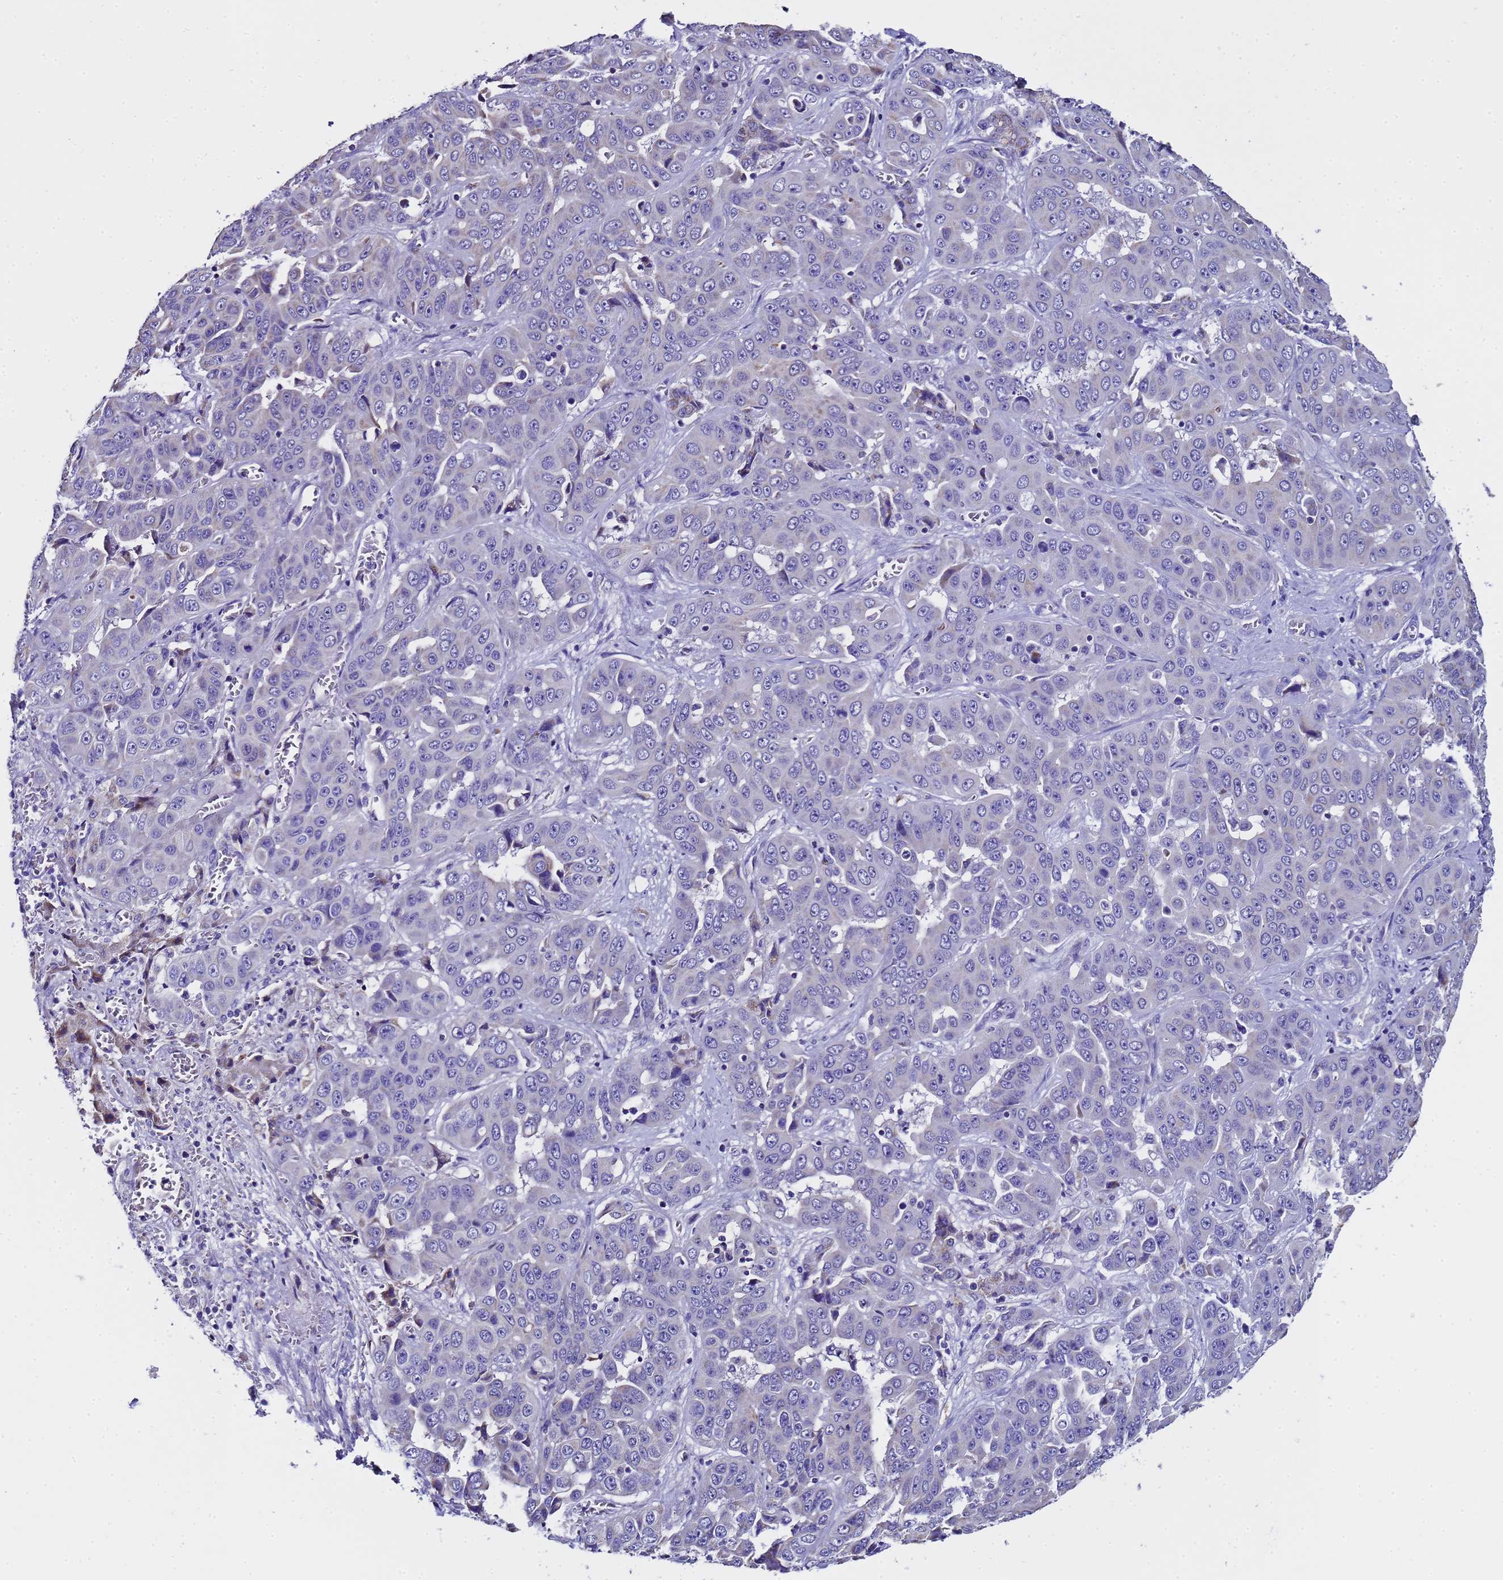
{"staining": {"intensity": "weak", "quantity": "<25%", "location": "cytoplasmic/membranous"}, "tissue": "liver cancer", "cell_type": "Tumor cells", "image_type": "cancer", "snomed": [{"axis": "morphology", "description": "Cholangiocarcinoma"}, {"axis": "topography", "description": "Liver"}], "caption": "Liver cancer was stained to show a protein in brown. There is no significant staining in tumor cells.", "gene": "MRPS12", "patient": {"sex": "female", "age": 52}}